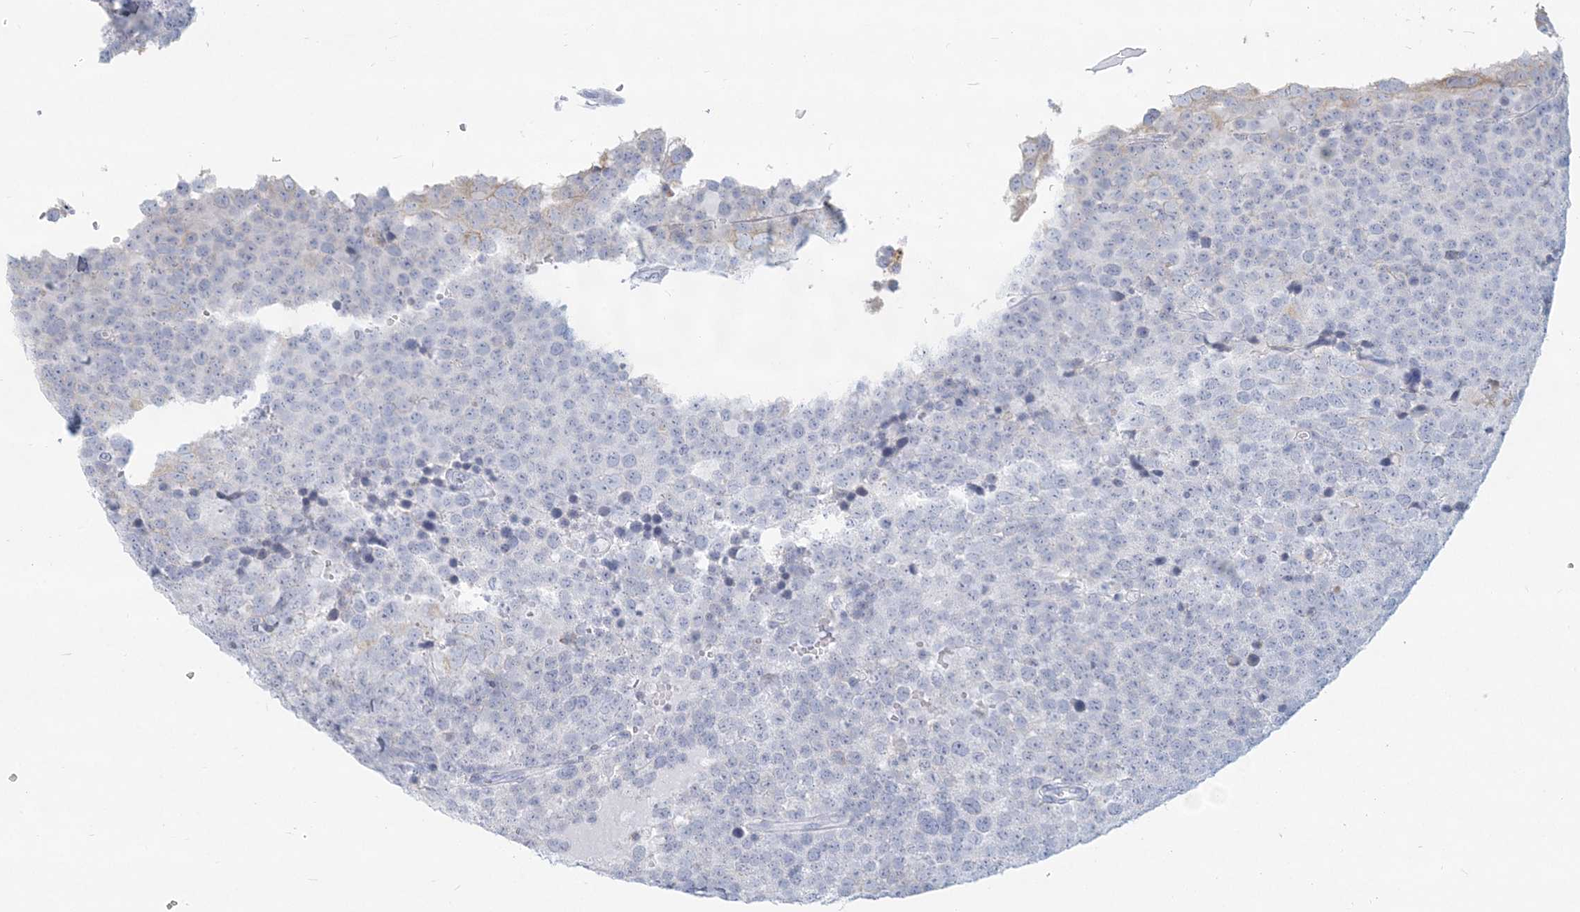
{"staining": {"intensity": "negative", "quantity": "none", "location": "none"}, "tissue": "testis cancer", "cell_type": "Tumor cells", "image_type": "cancer", "snomed": [{"axis": "morphology", "description": "Seminoma, NOS"}, {"axis": "topography", "description": "Testis"}], "caption": "Human testis cancer (seminoma) stained for a protein using immunohistochemistry shows no expression in tumor cells.", "gene": "CSN1S1", "patient": {"sex": "male", "age": 71}}